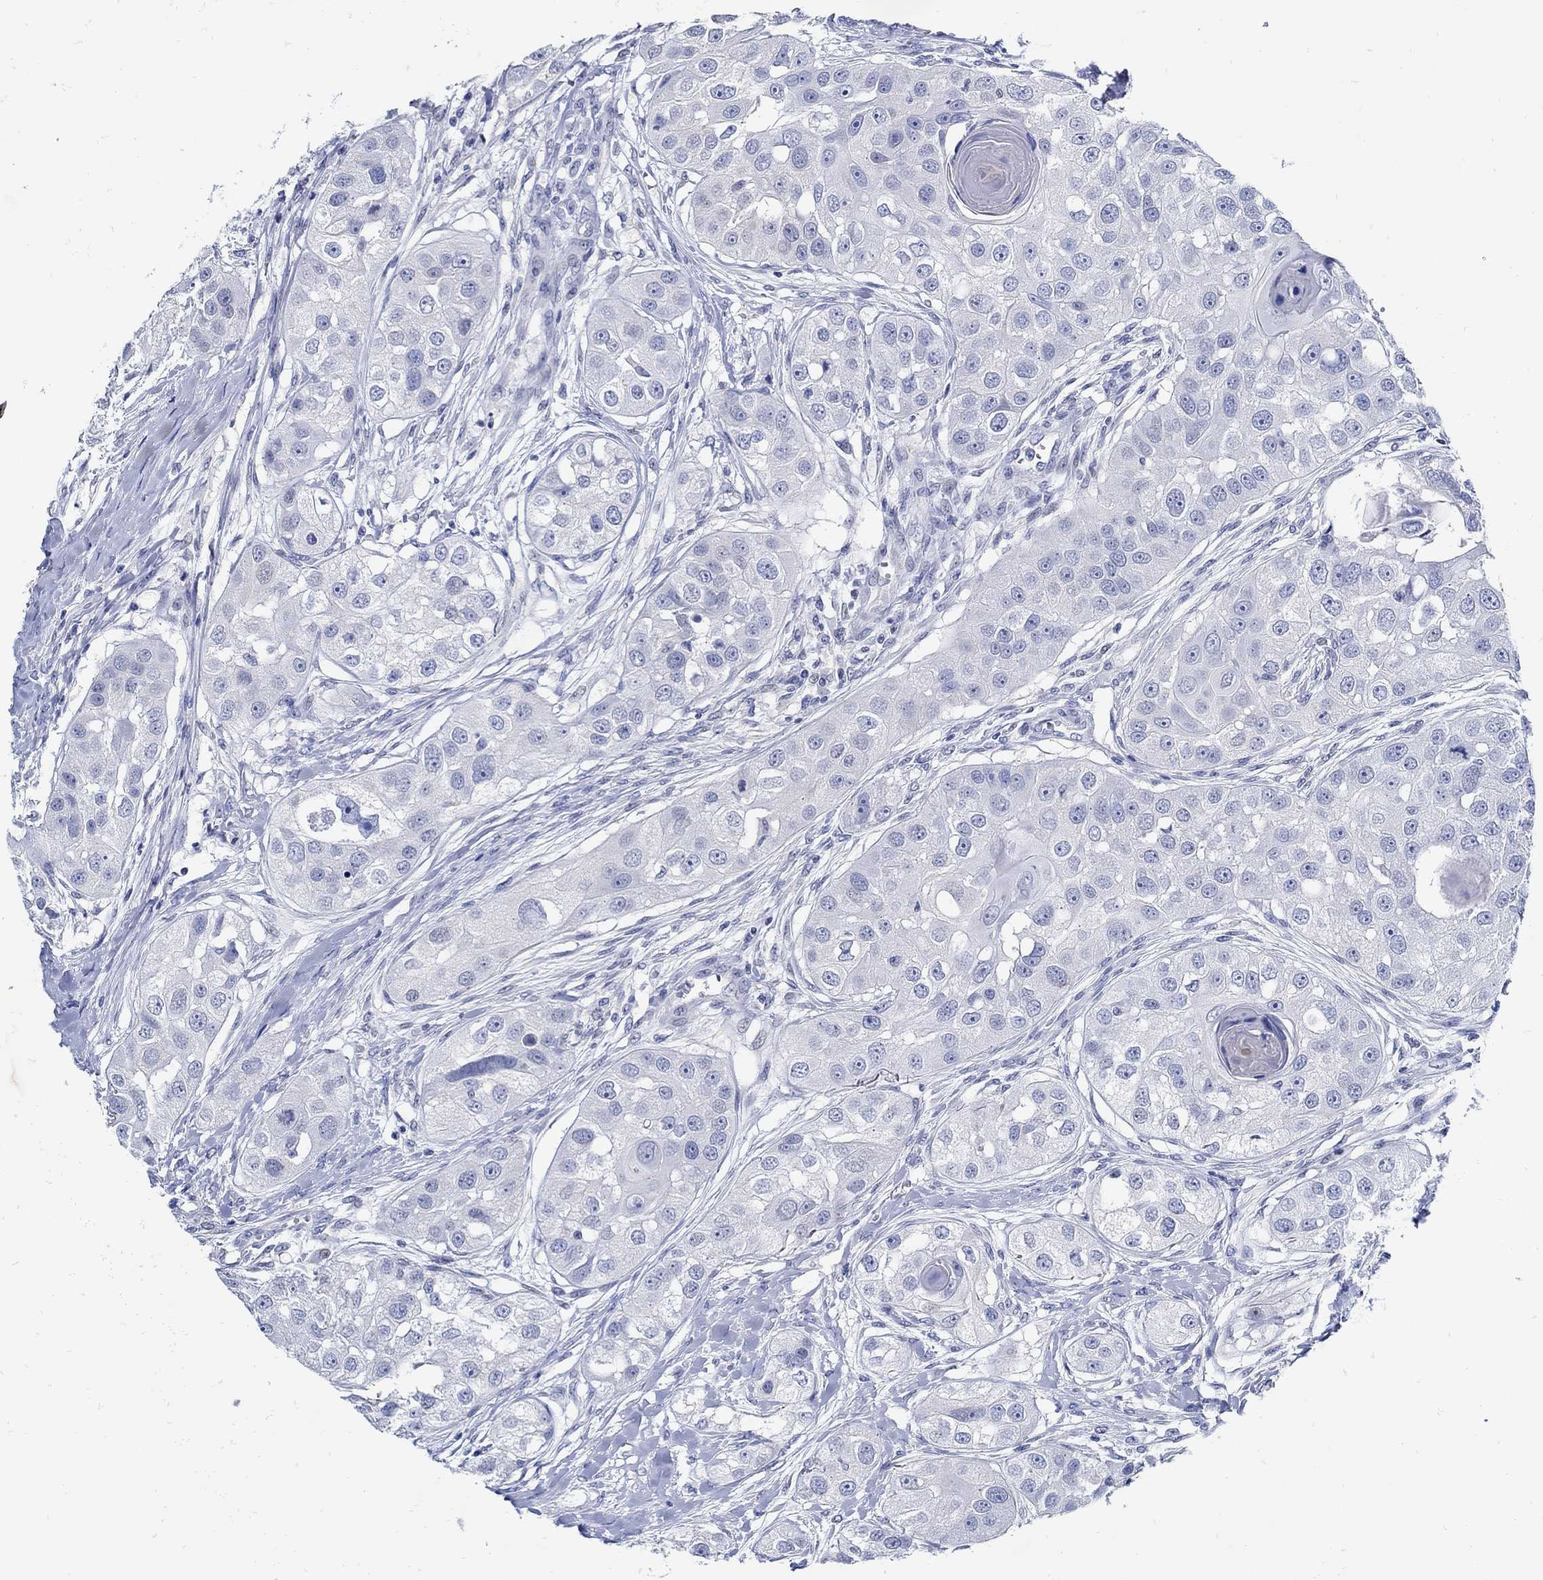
{"staining": {"intensity": "negative", "quantity": "none", "location": "none"}, "tissue": "head and neck cancer", "cell_type": "Tumor cells", "image_type": "cancer", "snomed": [{"axis": "morphology", "description": "Normal tissue, NOS"}, {"axis": "morphology", "description": "Squamous cell carcinoma, NOS"}, {"axis": "topography", "description": "Skeletal muscle"}, {"axis": "topography", "description": "Head-Neck"}], "caption": "High magnification brightfield microscopy of head and neck cancer (squamous cell carcinoma) stained with DAB (brown) and counterstained with hematoxylin (blue): tumor cells show no significant staining.", "gene": "NOS1", "patient": {"sex": "male", "age": 51}}